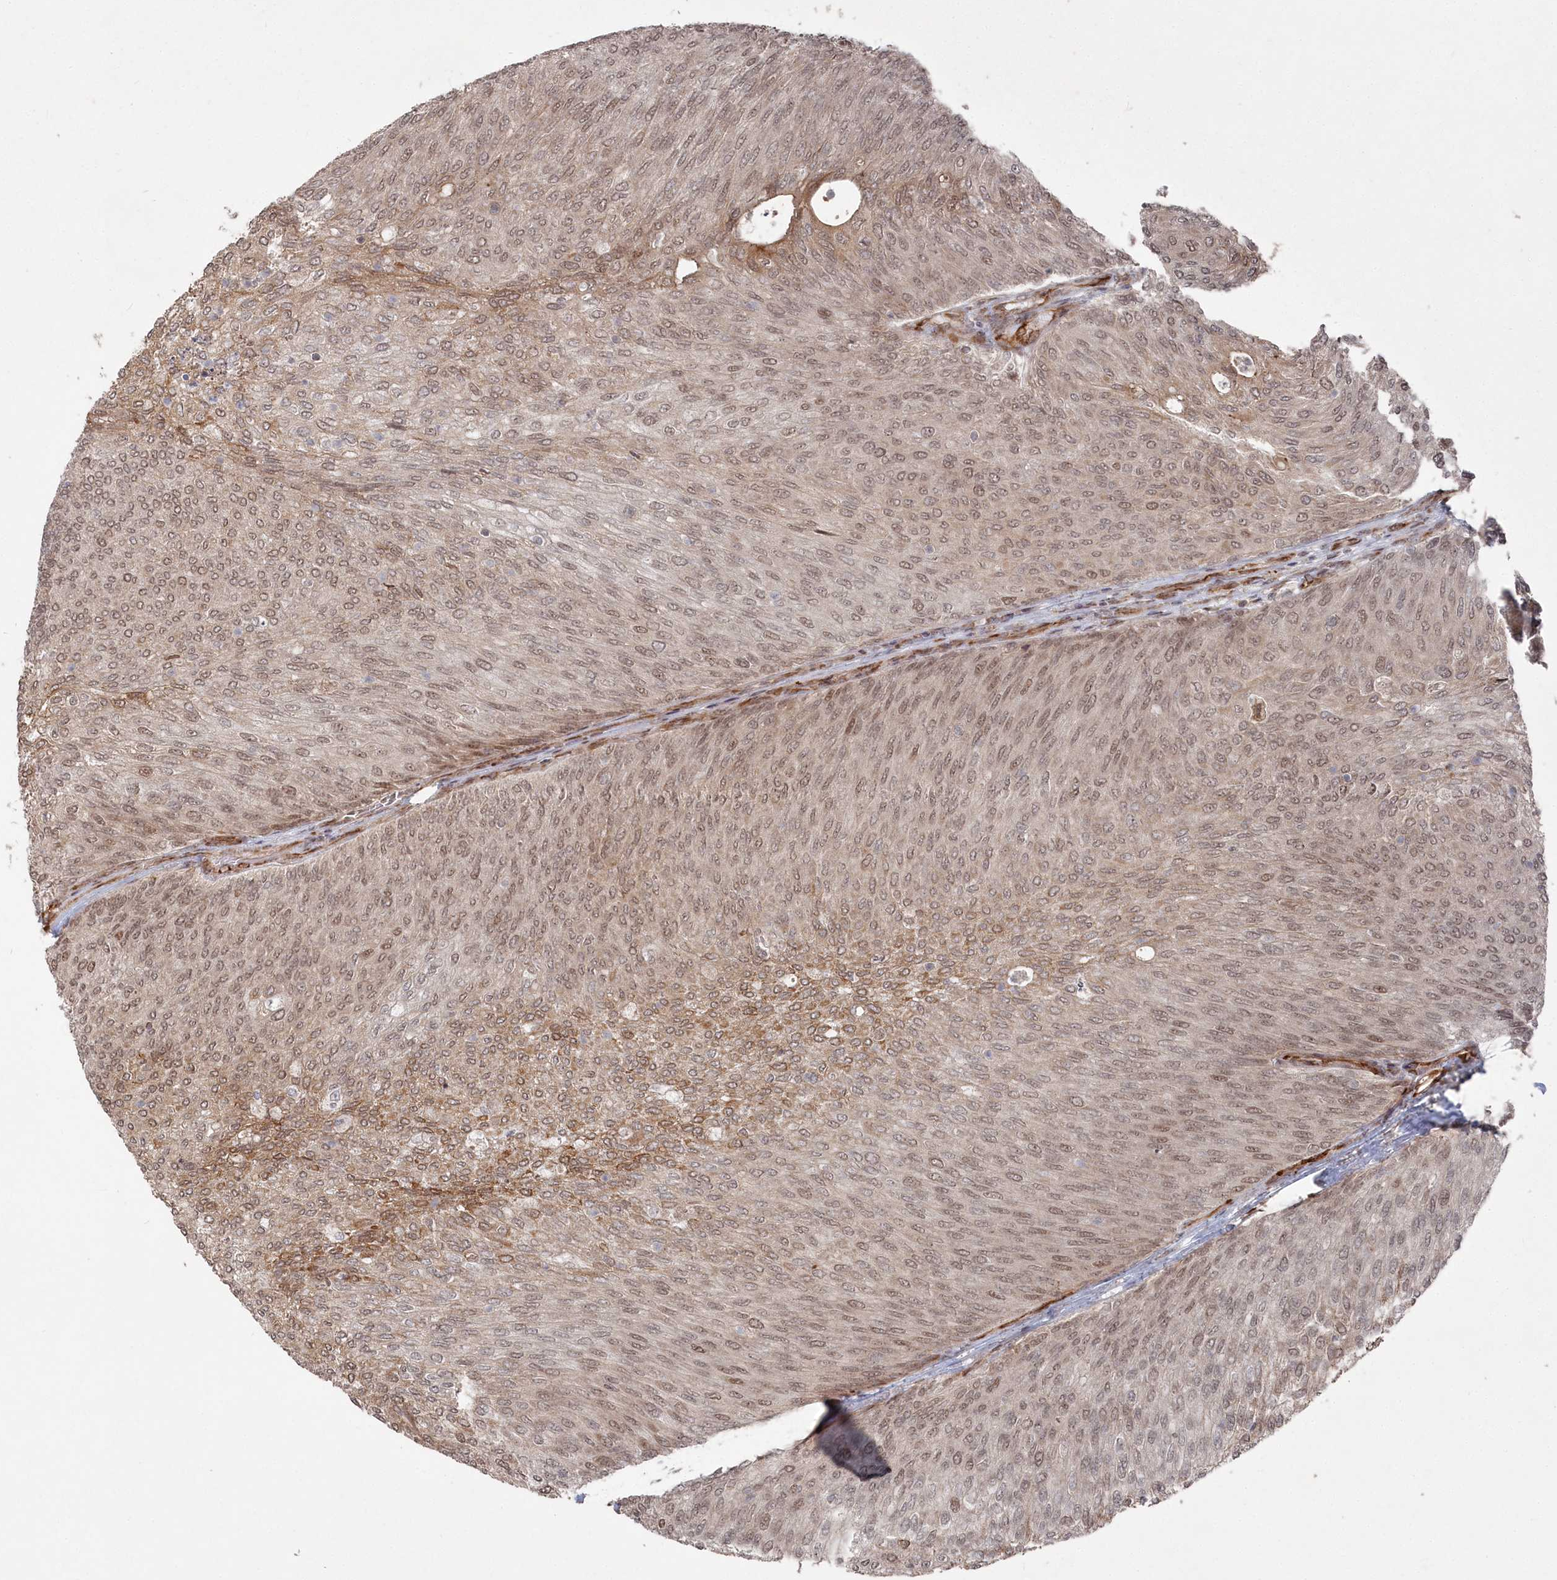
{"staining": {"intensity": "moderate", "quantity": ">75%", "location": "cytoplasmic/membranous,nuclear"}, "tissue": "urothelial cancer", "cell_type": "Tumor cells", "image_type": "cancer", "snomed": [{"axis": "morphology", "description": "Urothelial carcinoma, Low grade"}, {"axis": "topography", "description": "Urinary bladder"}], "caption": "Protein positivity by IHC exhibits moderate cytoplasmic/membranous and nuclear expression in approximately >75% of tumor cells in urothelial carcinoma (low-grade). The staining was performed using DAB (3,3'-diaminobenzidine), with brown indicating positive protein expression. Nuclei are stained blue with hematoxylin.", "gene": "POLR3A", "patient": {"sex": "female", "age": 79}}